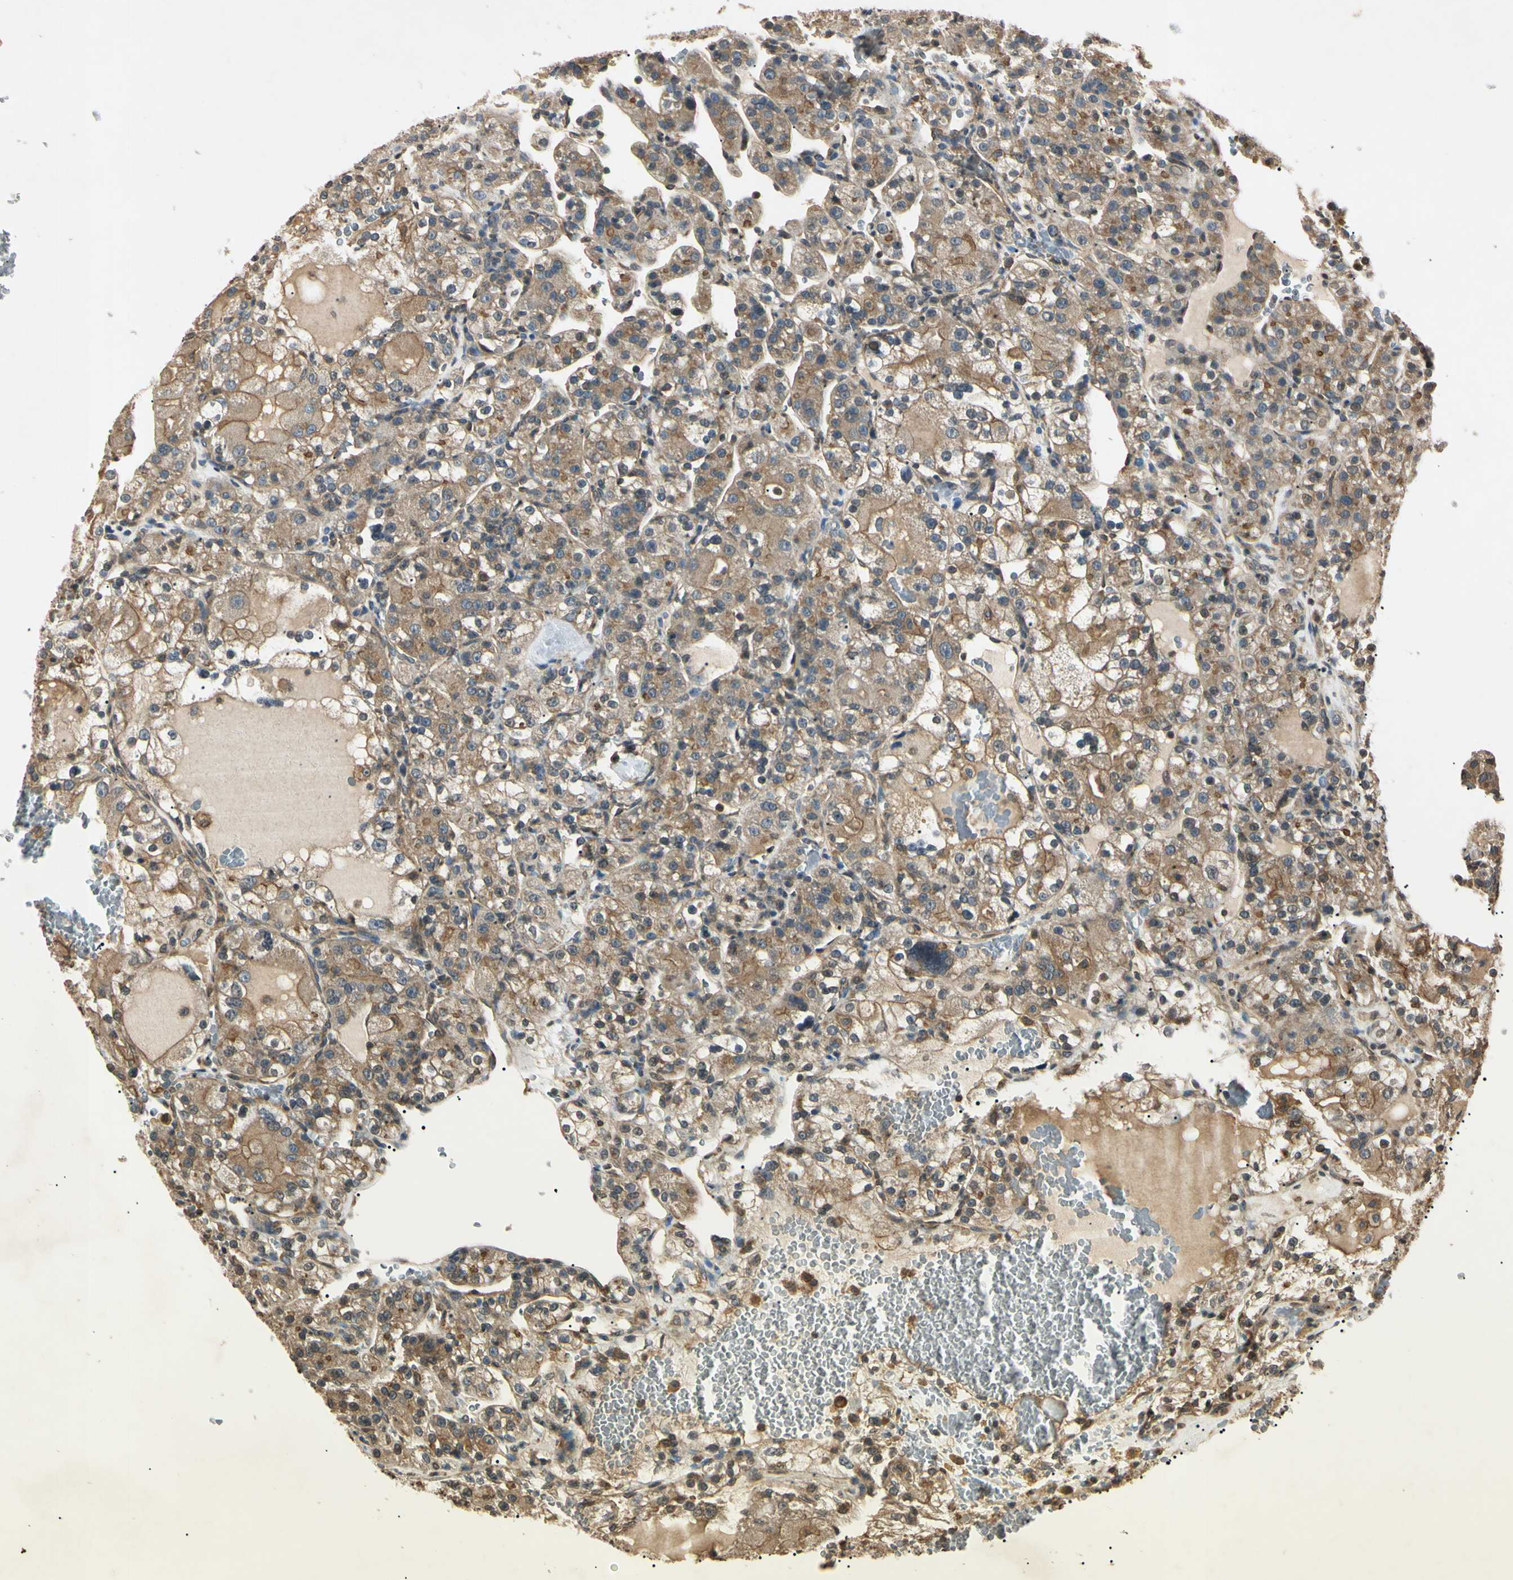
{"staining": {"intensity": "moderate", "quantity": "25%-75%", "location": "cytoplasmic/membranous"}, "tissue": "renal cancer", "cell_type": "Tumor cells", "image_type": "cancer", "snomed": [{"axis": "morphology", "description": "Normal tissue, NOS"}, {"axis": "morphology", "description": "Adenocarcinoma, NOS"}, {"axis": "topography", "description": "Kidney"}], "caption": "Protein staining of renal cancer tissue displays moderate cytoplasmic/membranous positivity in about 25%-75% of tumor cells. (IHC, brightfield microscopy, high magnification).", "gene": "EPN1", "patient": {"sex": "male", "age": 61}}